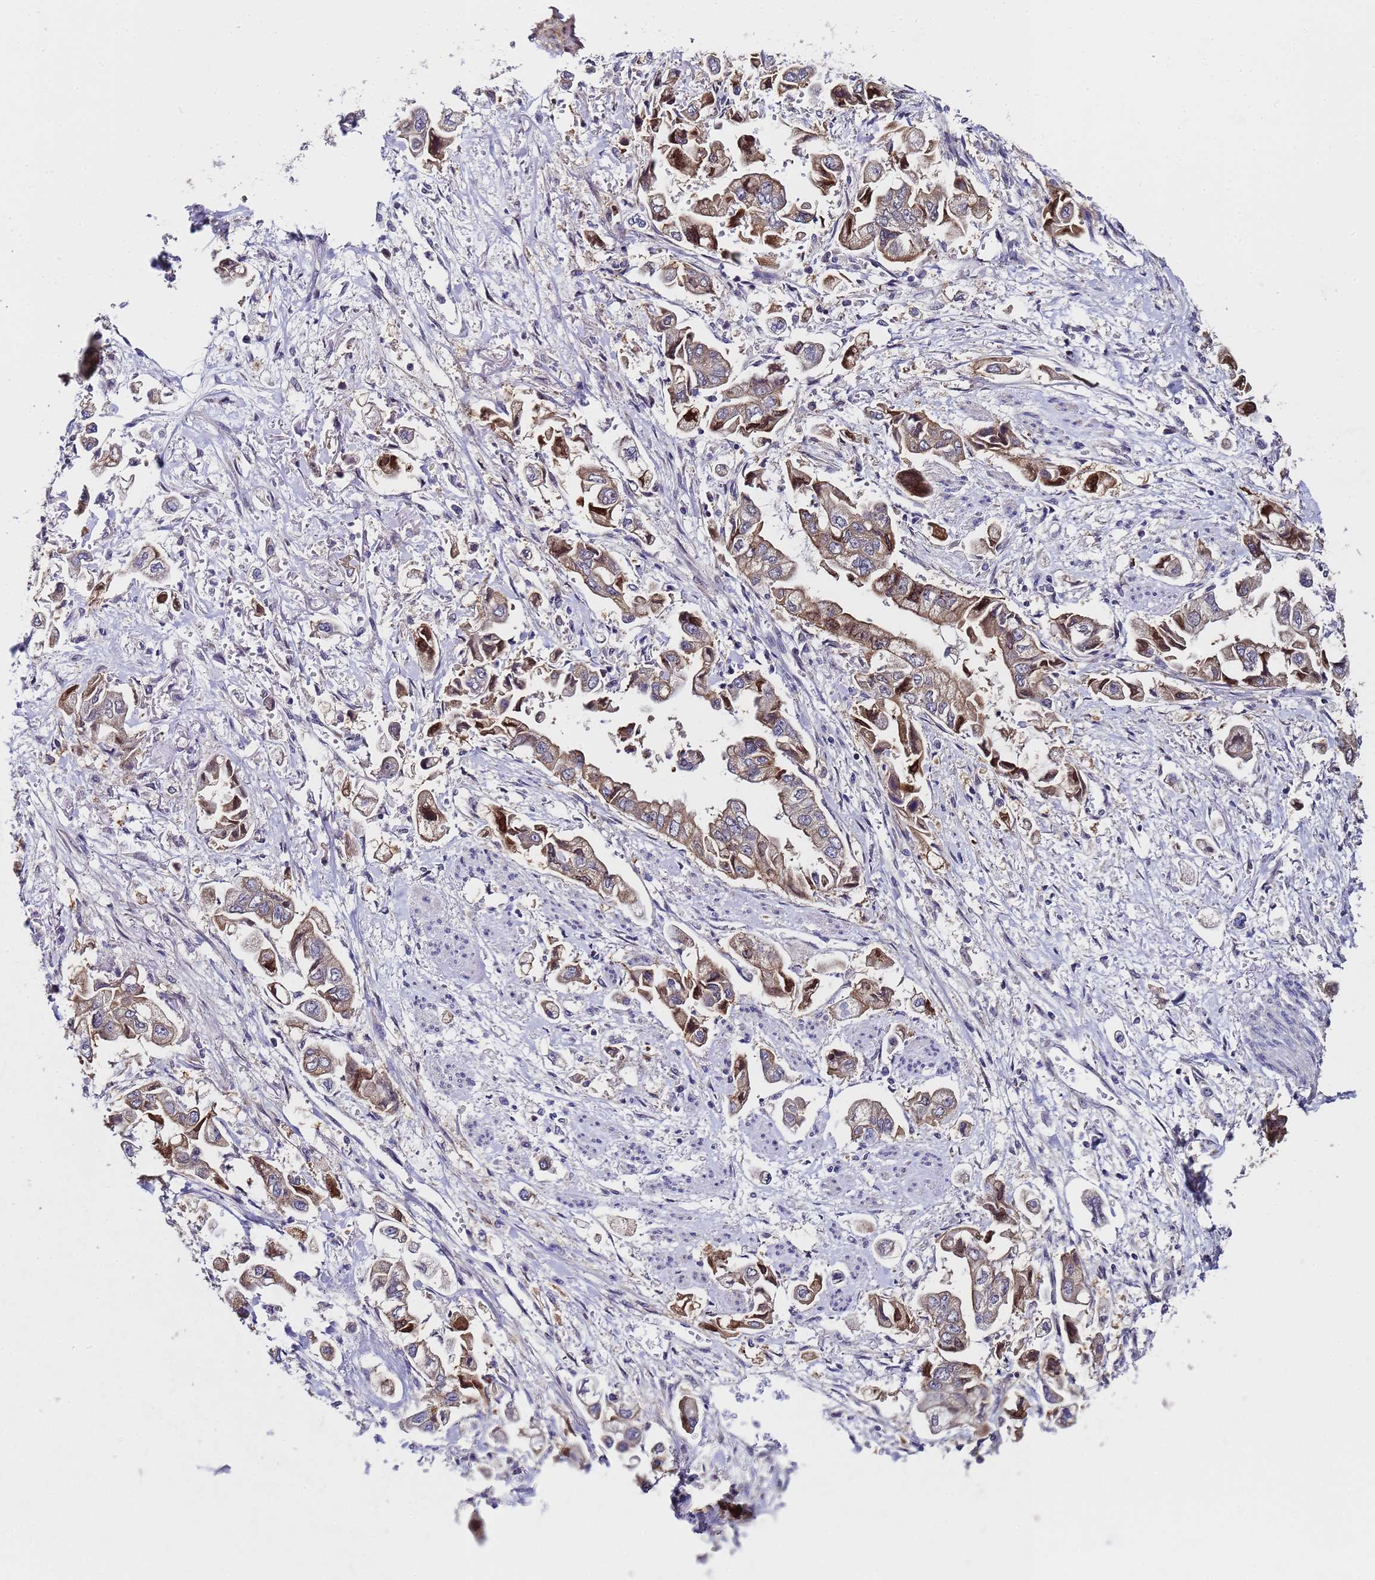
{"staining": {"intensity": "moderate", "quantity": "25%-75%", "location": "cytoplasmic/membranous"}, "tissue": "stomach cancer", "cell_type": "Tumor cells", "image_type": "cancer", "snomed": [{"axis": "morphology", "description": "Adenocarcinoma, NOS"}, {"axis": "topography", "description": "Stomach"}], "caption": "Protein analysis of stomach cancer tissue displays moderate cytoplasmic/membranous staining in about 25%-75% of tumor cells.", "gene": "ANAPC13", "patient": {"sex": "male", "age": 62}}